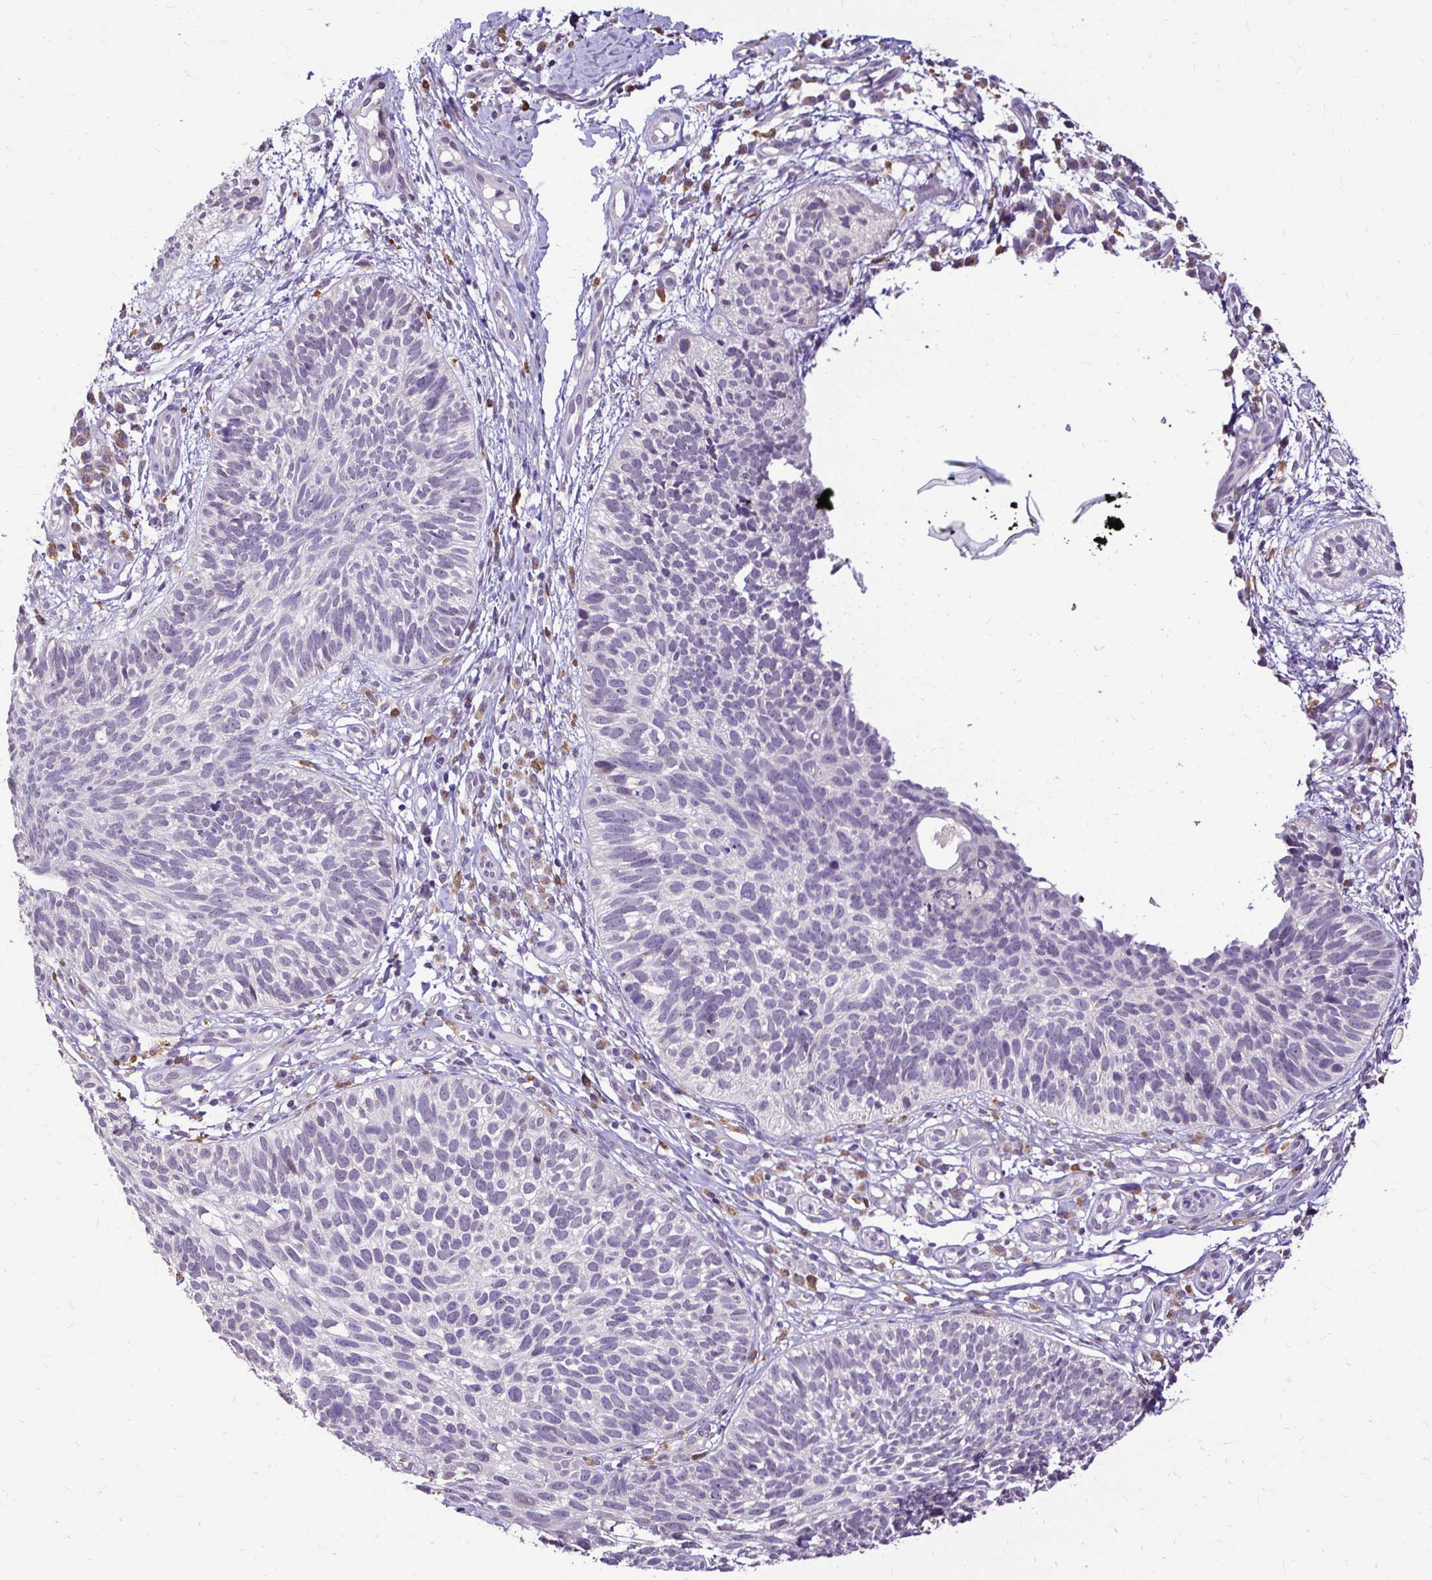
{"staining": {"intensity": "negative", "quantity": "none", "location": "none"}, "tissue": "skin cancer", "cell_type": "Tumor cells", "image_type": "cancer", "snomed": [{"axis": "morphology", "description": "Basal cell carcinoma"}, {"axis": "topography", "description": "Skin"}, {"axis": "topography", "description": "Skin of leg"}], "caption": "This is an IHC micrograph of skin cancer (basal cell carcinoma). There is no positivity in tumor cells.", "gene": "KIAA1210", "patient": {"sex": "female", "age": 87}}